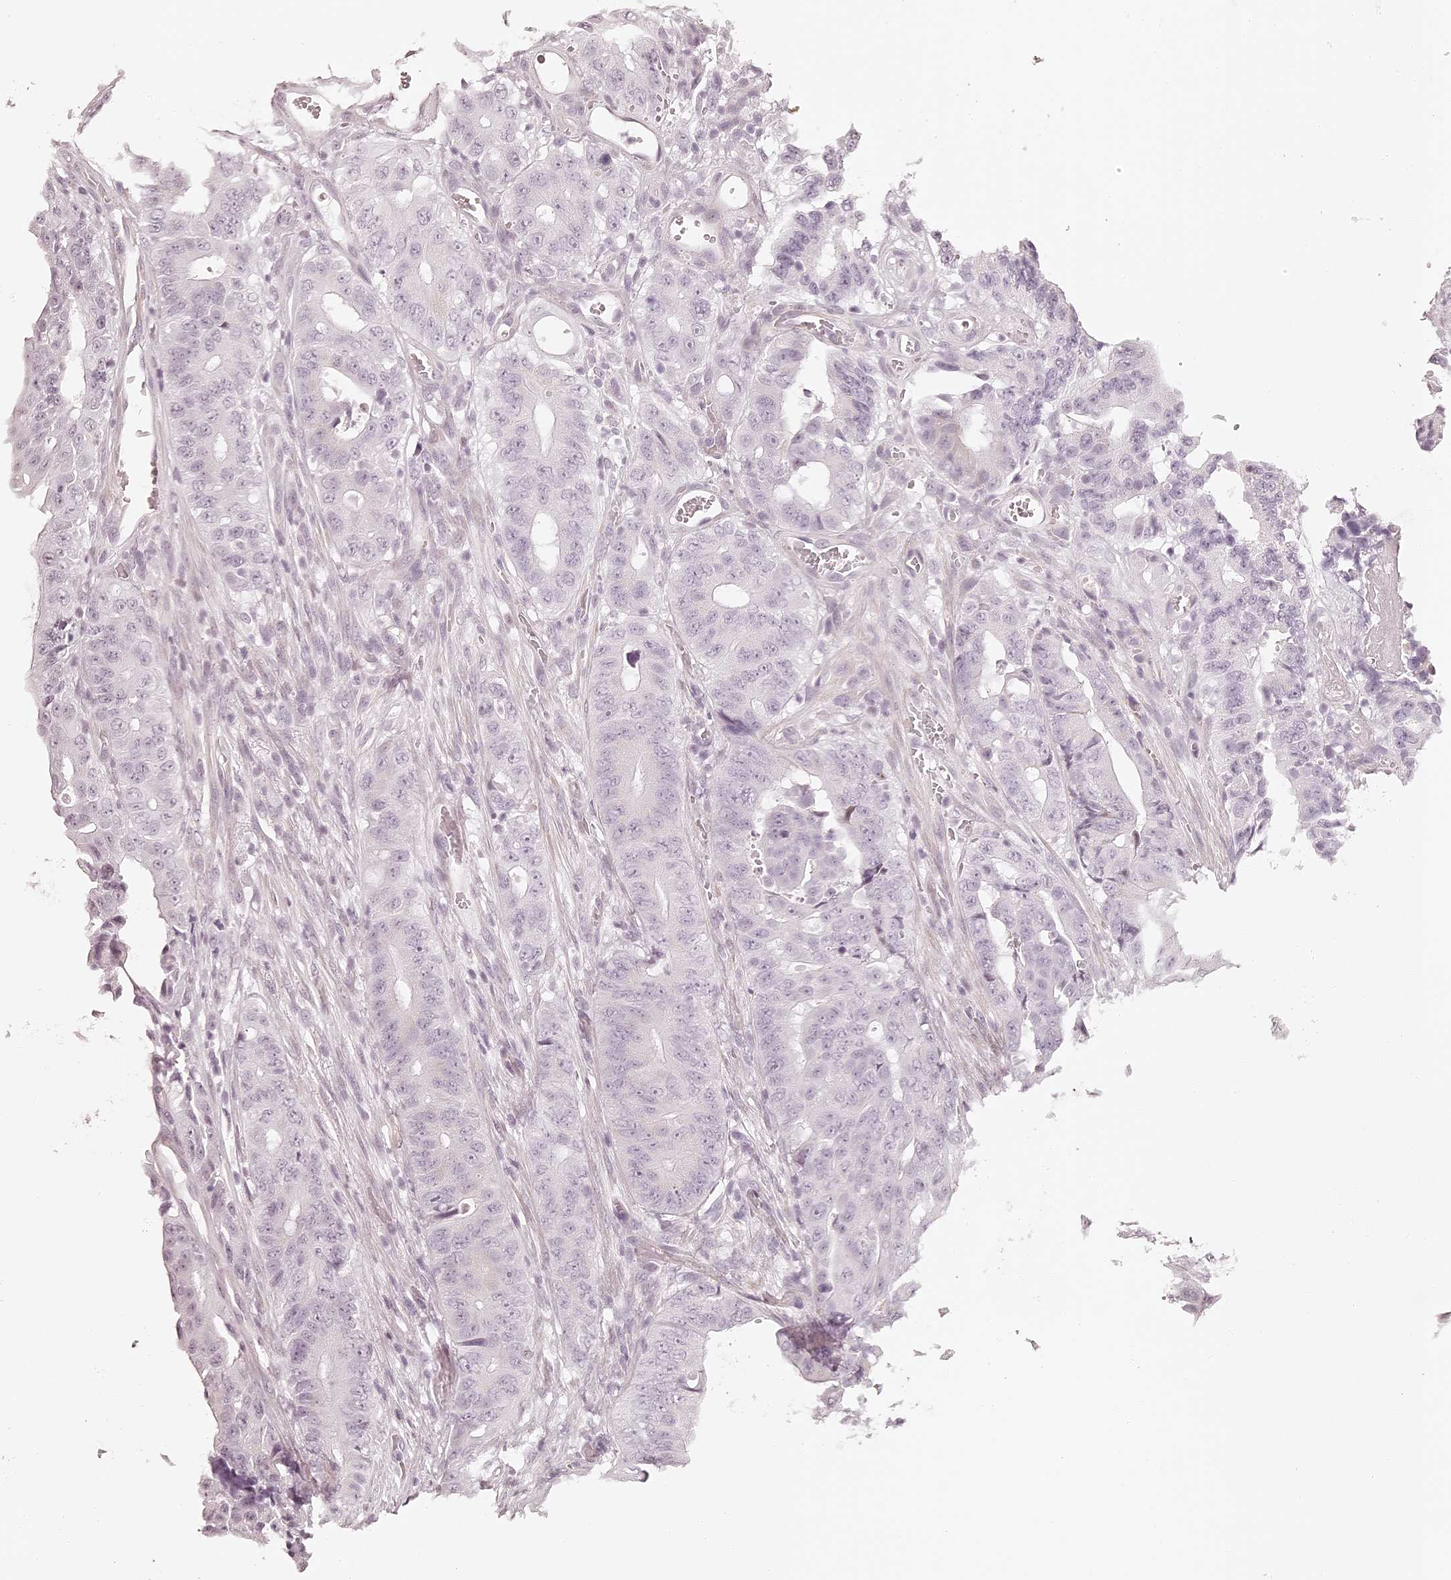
{"staining": {"intensity": "negative", "quantity": "none", "location": "none"}, "tissue": "colorectal cancer", "cell_type": "Tumor cells", "image_type": "cancer", "snomed": [{"axis": "morphology", "description": "Adenocarcinoma, NOS"}, {"axis": "topography", "description": "Colon"}], "caption": "Micrograph shows no significant protein staining in tumor cells of colorectal cancer (adenocarcinoma).", "gene": "ELAPOR1", "patient": {"sex": "male", "age": 83}}